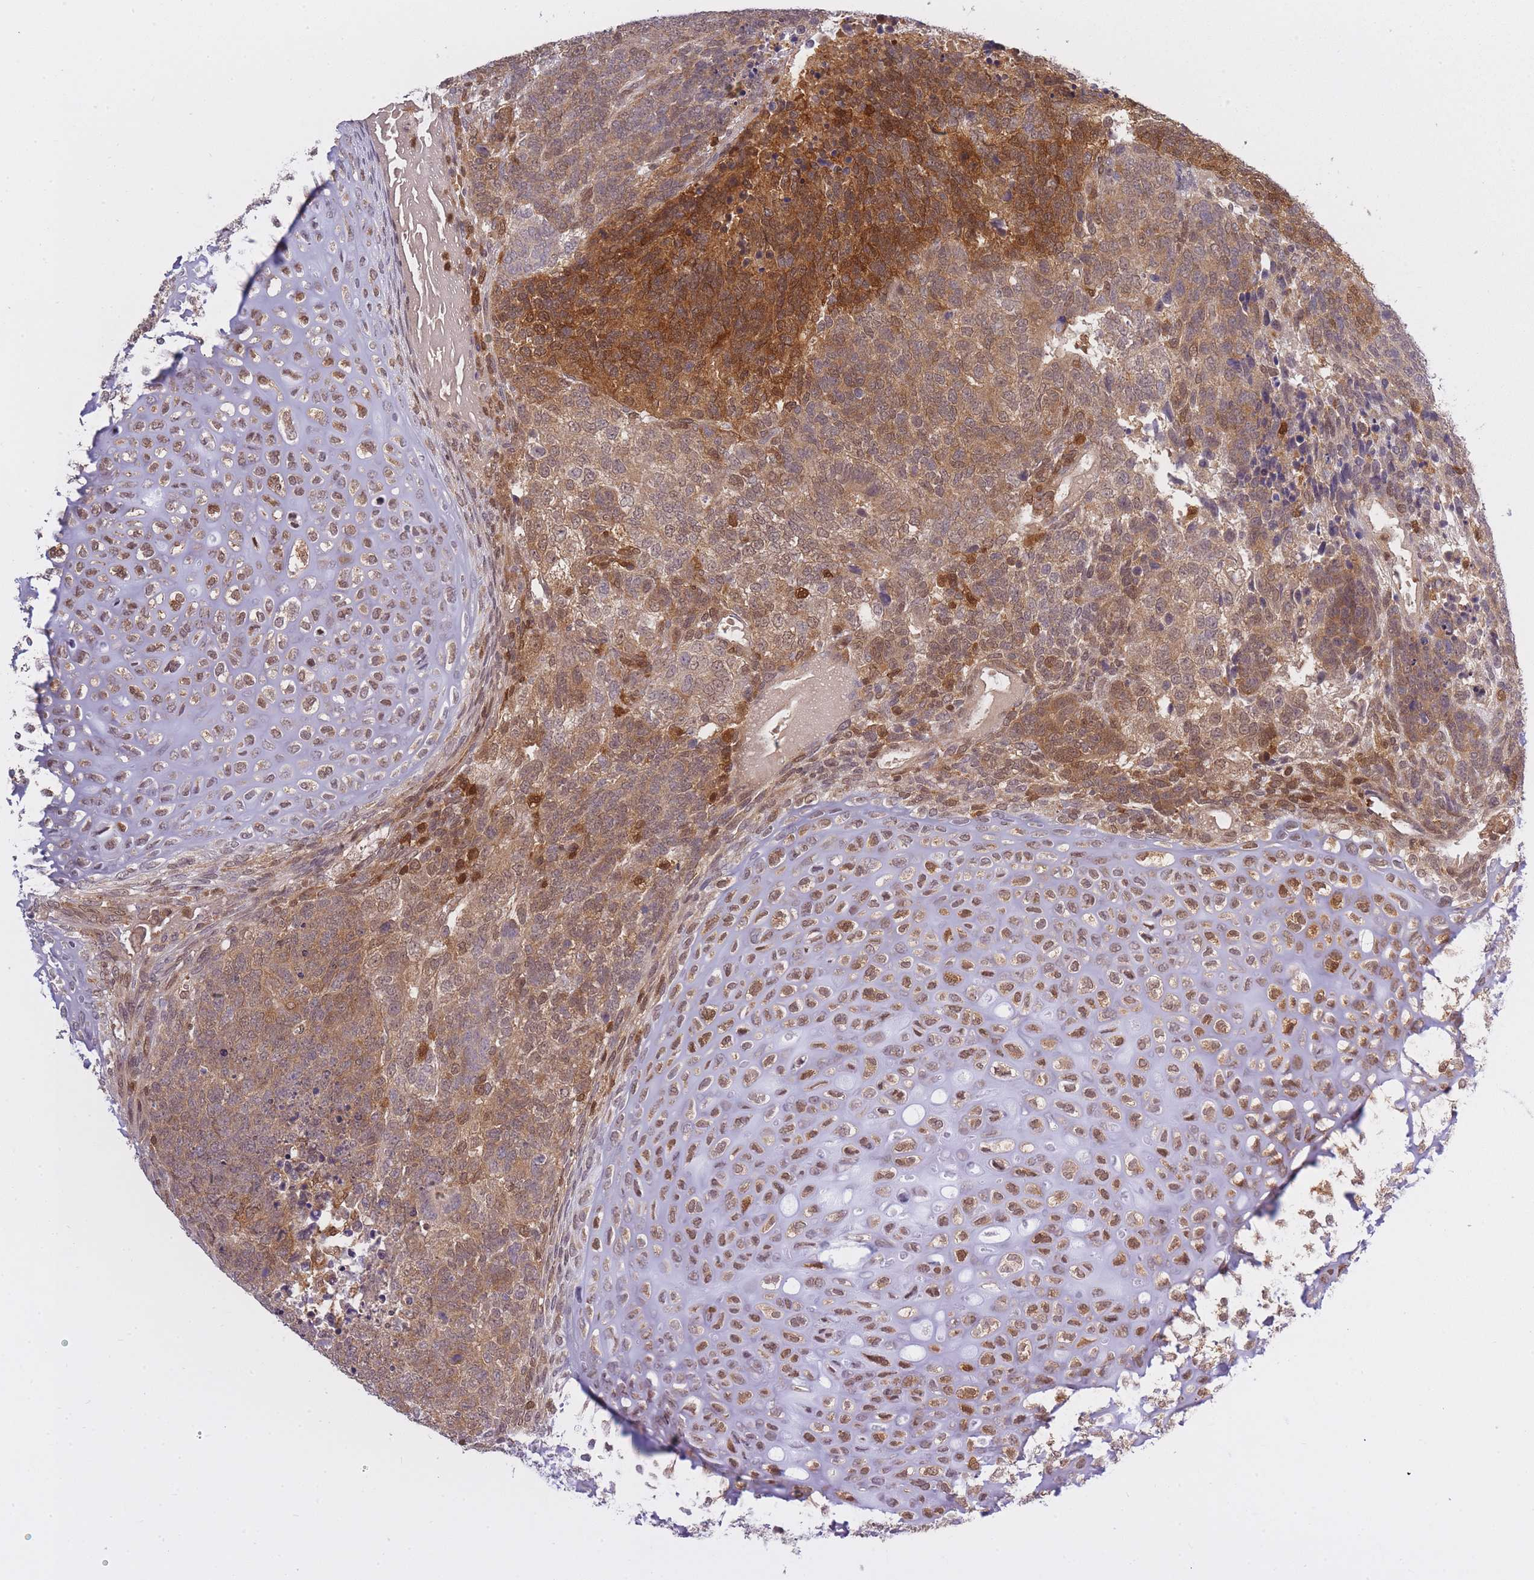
{"staining": {"intensity": "moderate", "quantity": ">75%", "location": "cytoplasmic/membranous,nuclear"}, "tissue": "testis cancer", "cell_type": "Tumor cells", "image_type": "cancer", "snomed": [{"axis": "morphology", "description": "Carcinoma, Embryonal, NOS"}, {"axis": "topography", "description": "Testis"}], "caption": "High-magnification brightfield microscopy of testis embryonal carcinoma stained with DAB (brown) and counterstained with hematoxylin (blue). tumor cells exhibit moderate cytoplasmic/membranous and nuclear expression is identified in about>75% of cells. Nuclei are stained in blue.", "gene": "CXorf38", "patient": {"sex": "male", "age": 23}}